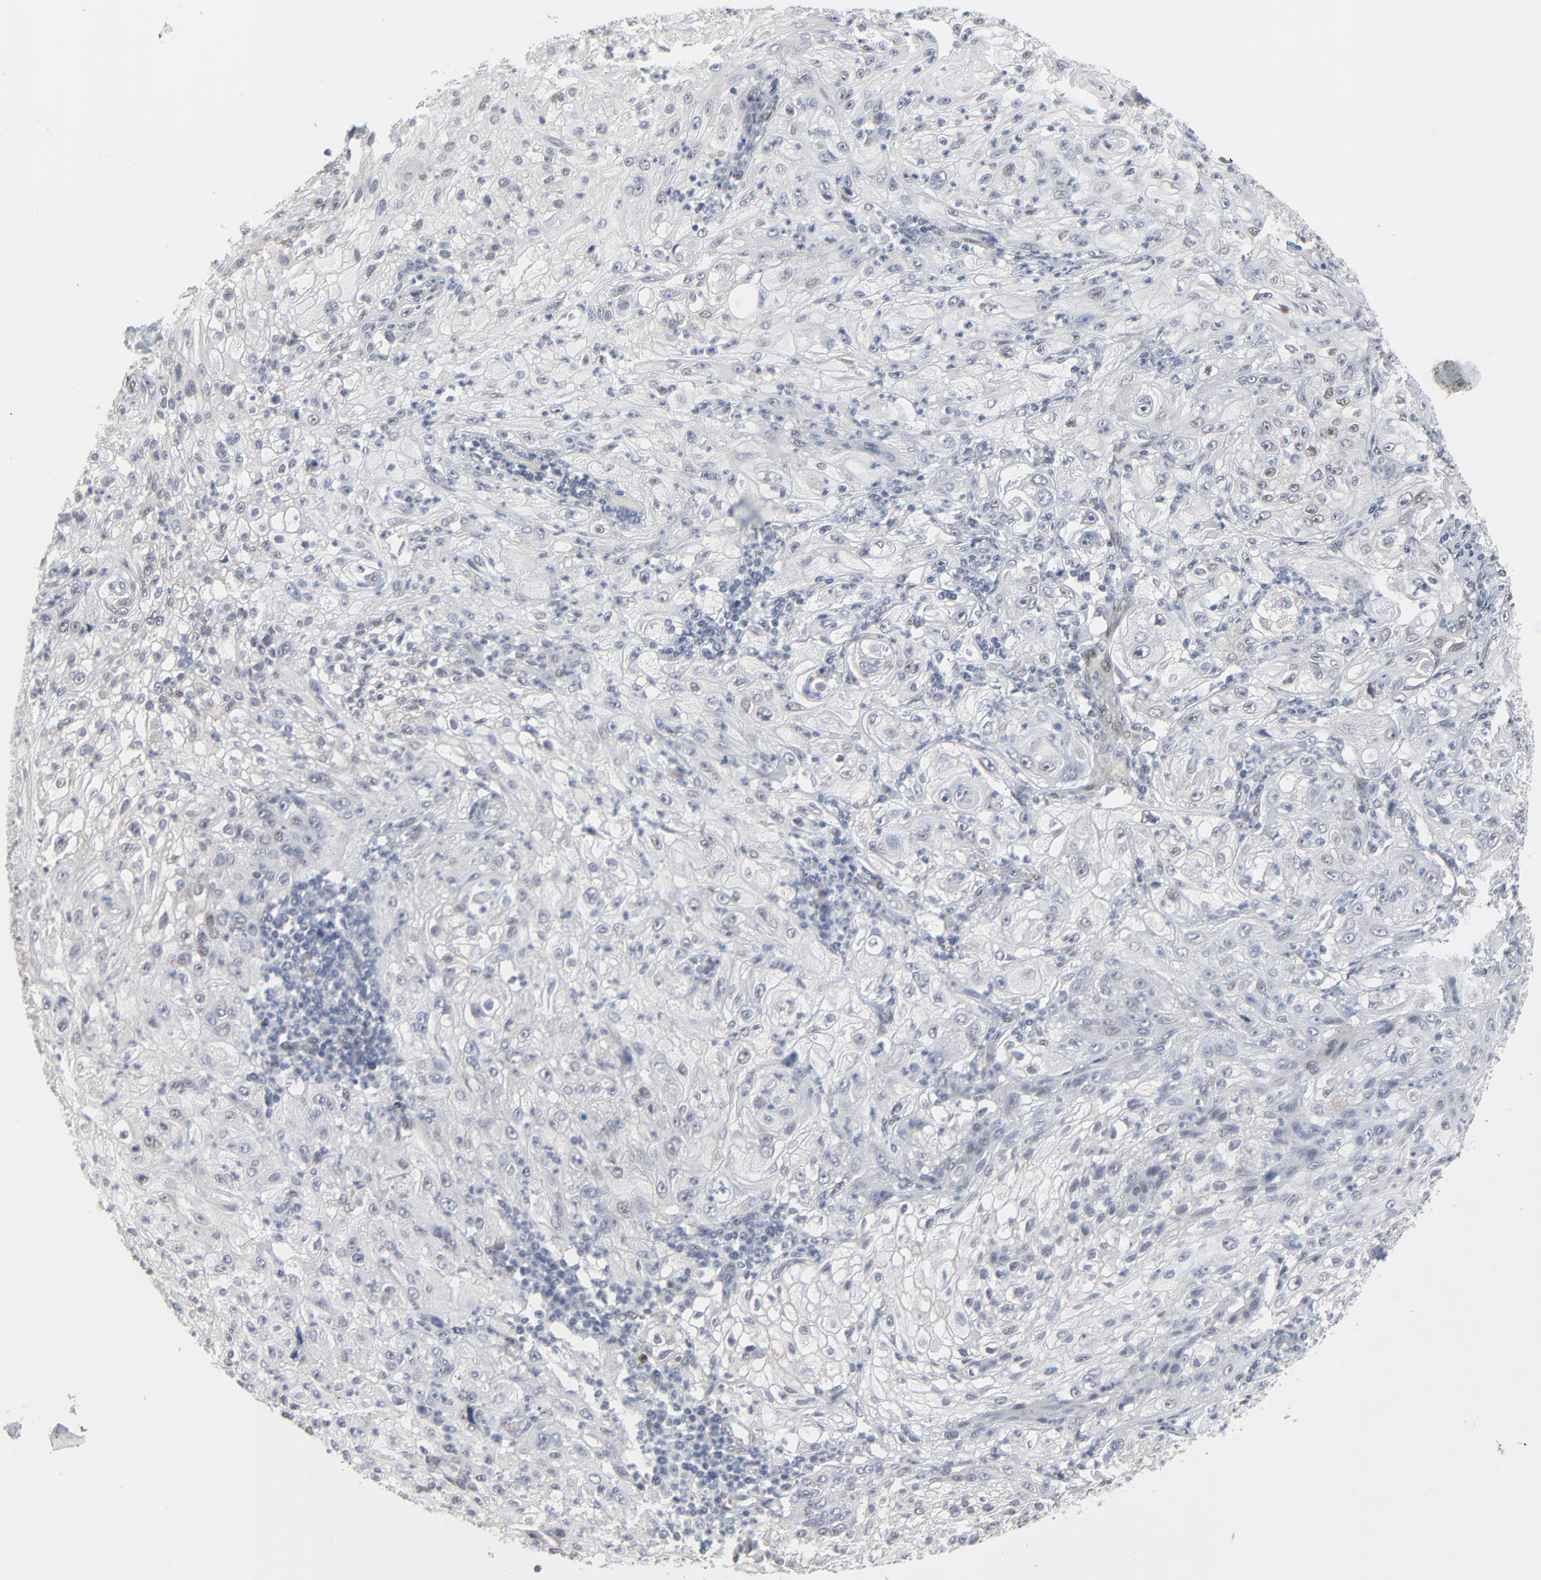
{"staining": {"intensity": "negative", "quantity": "none", "location": "none"}, "tissue": "lung cancer", "cell_type": "Tumor cells", "image_type": "cancer", "snomed": [{"axis": "morphology", "description": "Inflammation, NOS"}, {"axis": "morphology", "description": "Squamous cell carcinoma, NOS"}, {"axis": "topography", "description": "Lymph node"}, {"axis": "topography", "description": "Soft tissue"}, {"axis": "topography", "description": "Lung"}], "caption": "Tumor cells are negative for protein expression in human lung cancer (squamous cell carcinoma).", "gene": "ATF7", "patient": {"sex": "male", "age": 66}}